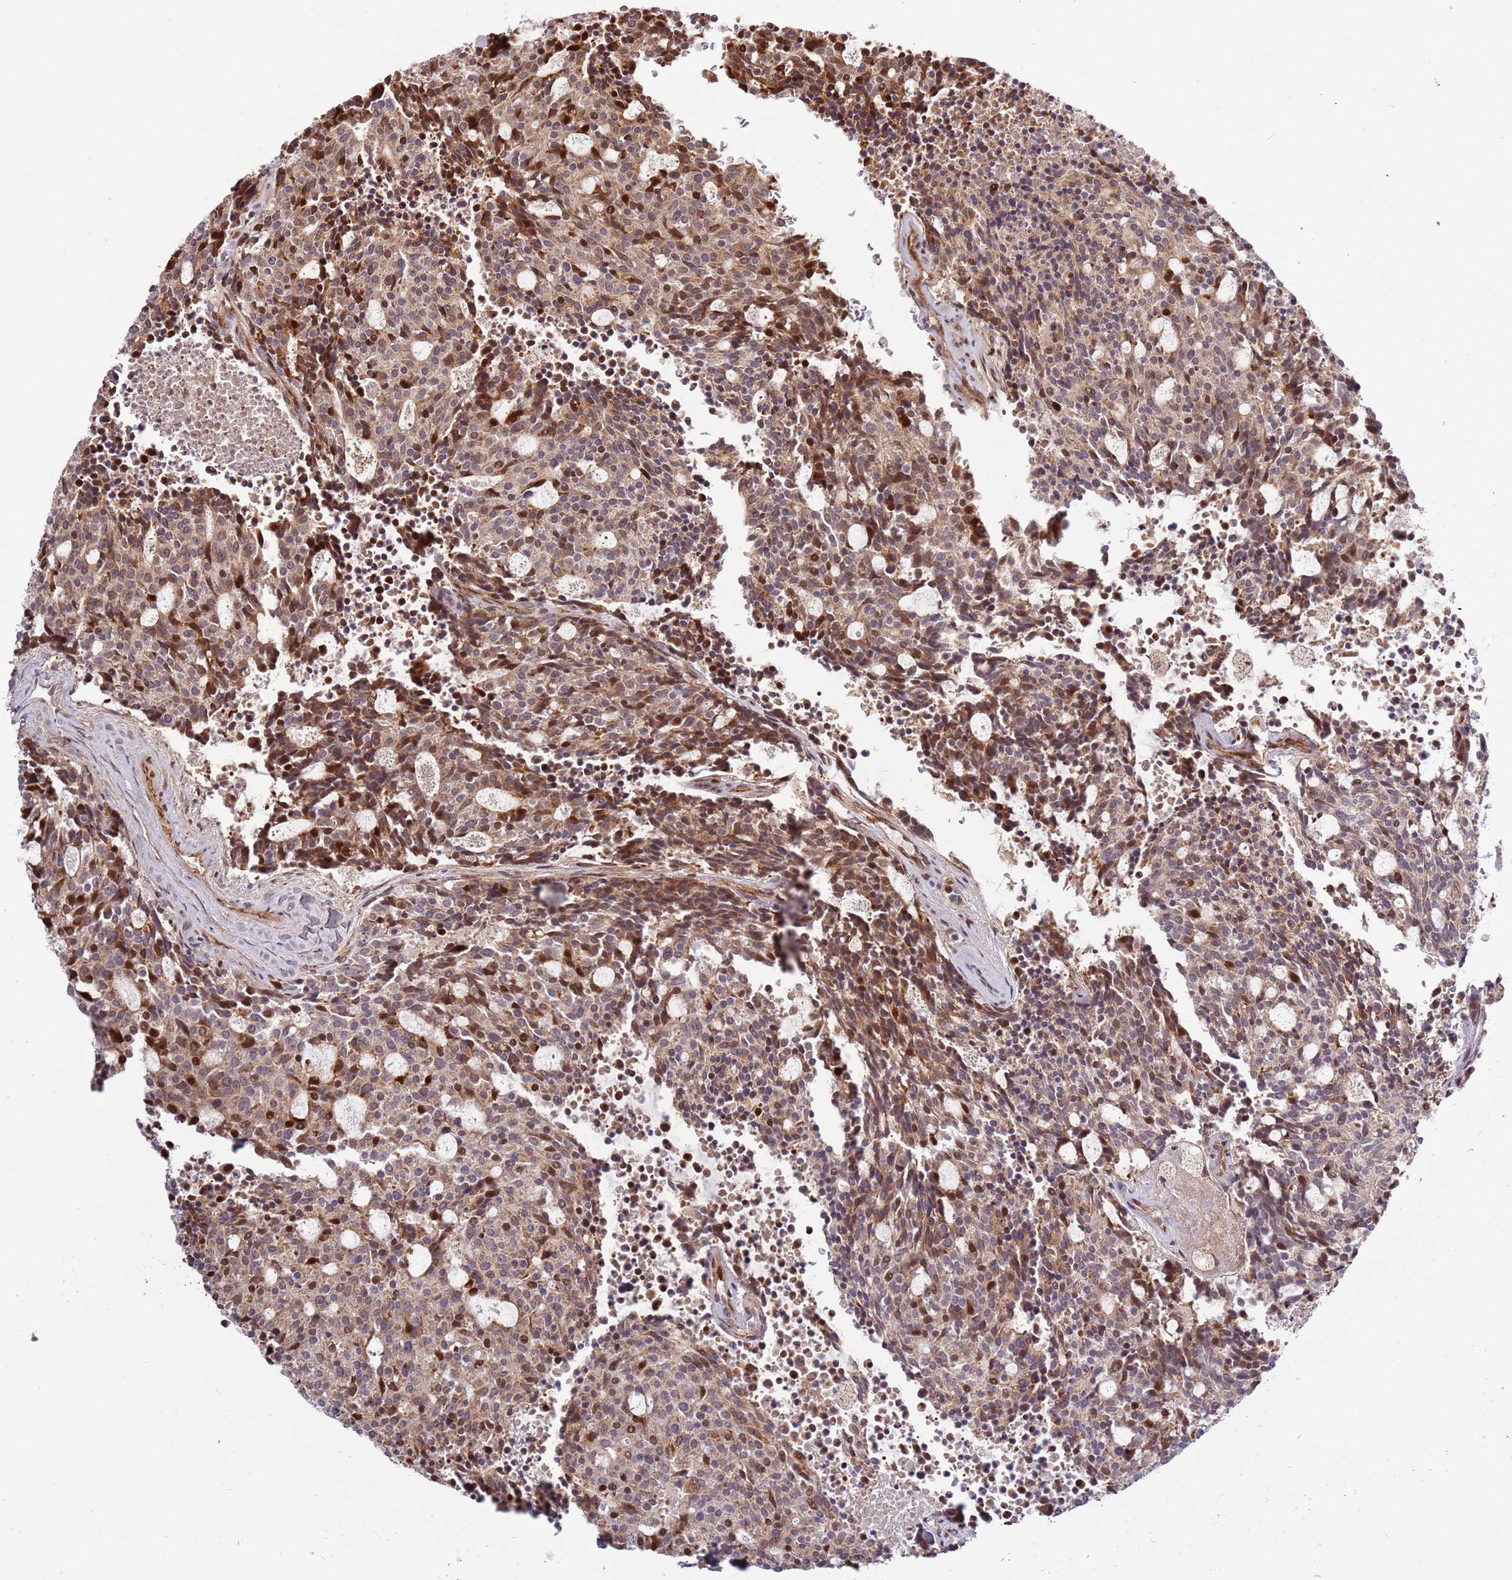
{"staining": {"intensity": "moderate", "quantity": ">75%", "location": "cytoplasmic/membranous"}, "tissue": "carcinoid", "cell_type": "Tumor cells", "image_type": "cancer", "snomed": [{"axis": "morphology", "description": "Carcinoid, malignant, NOS"}, {"axis": "topography", "description": "Pancreas"}], "caption": "DAB (3,3'-diaminobenzidine) immunohistochemical staining of carcinoid reveals moderate cytoplasmic/membranous protein expression in about >75% of tumor cells. Nuclei are stained in blue.", "gene": "RHBDL1", "patient": {"sex": "female", "age": 54}}